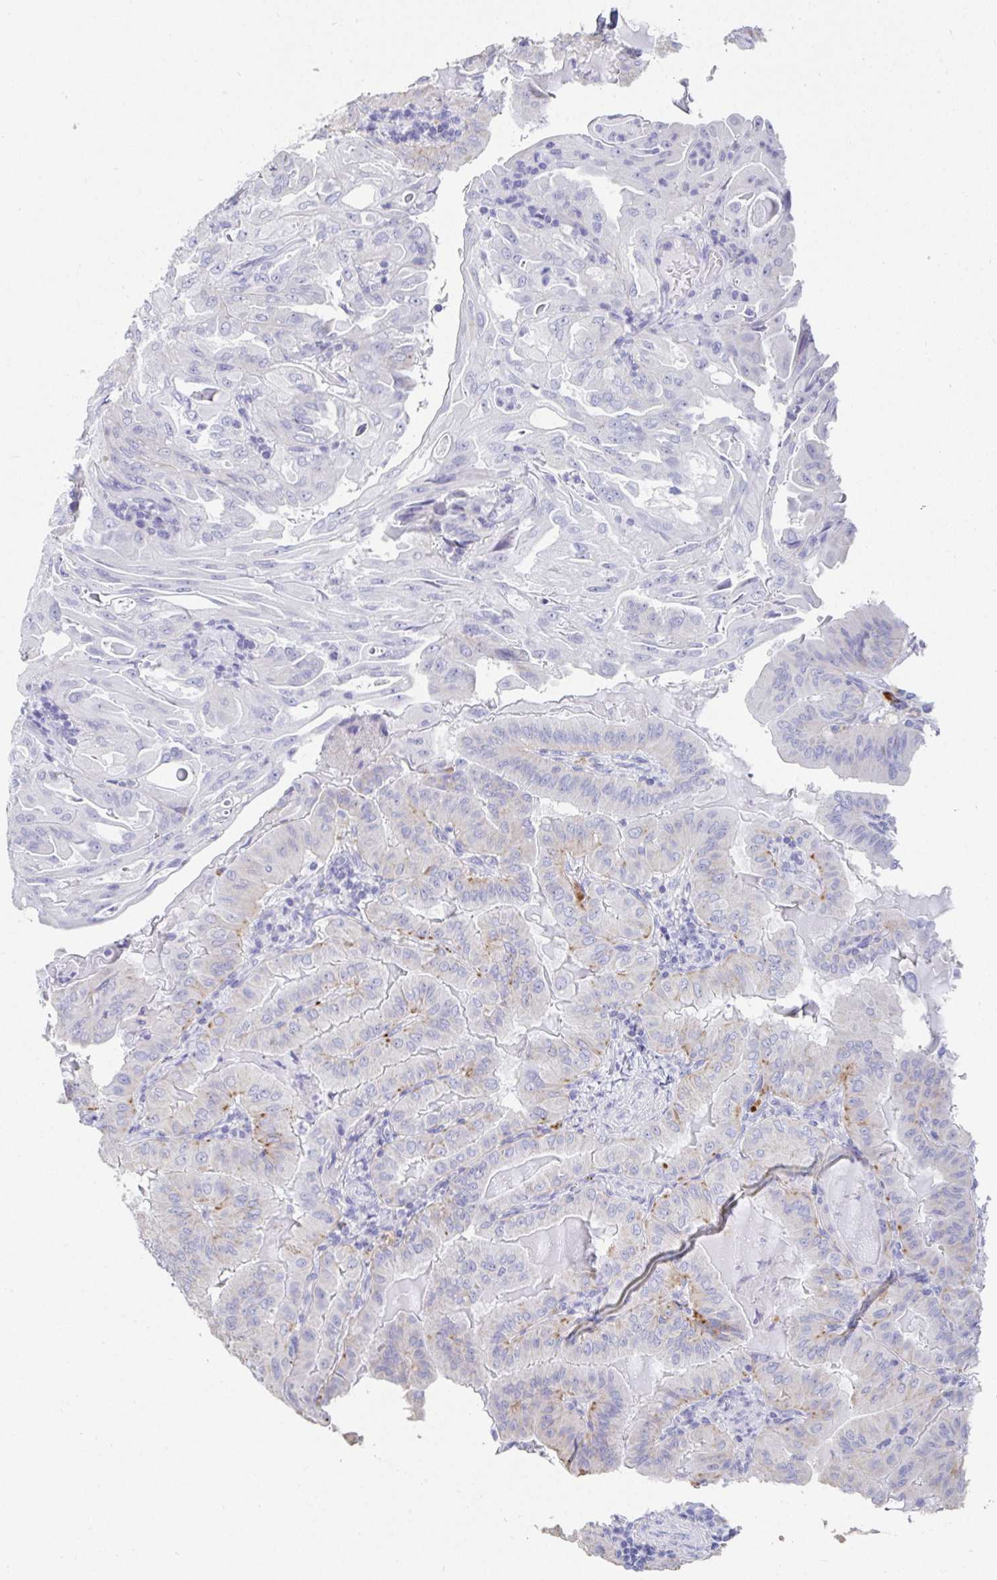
{"staining": {"intensity": "weak", "quantity": "<25%", "location": "cytoplasmic/membranous"}, "tissue": "thyroid cancer", "cell_type": "Tumor cells", "image_type": "cancer", "snomed": [{"axis": "morphology", "description": "Papillary adenocarcinoma, NOS"}, {"axis": "topography", "description": "Thyroid gland"}], "caption": "DAB (3,3'-diaminobenzidine) immunohistochemical staining of human thyroid cancer (papillary adenocarcinoma) reveals no significant staining in tumor cells. (DAB immunohistochemistry visualized using brightfield microscopy, high magnification).", "gene": "GRIA1", "patient": {"sex": "female", "age": 68}}